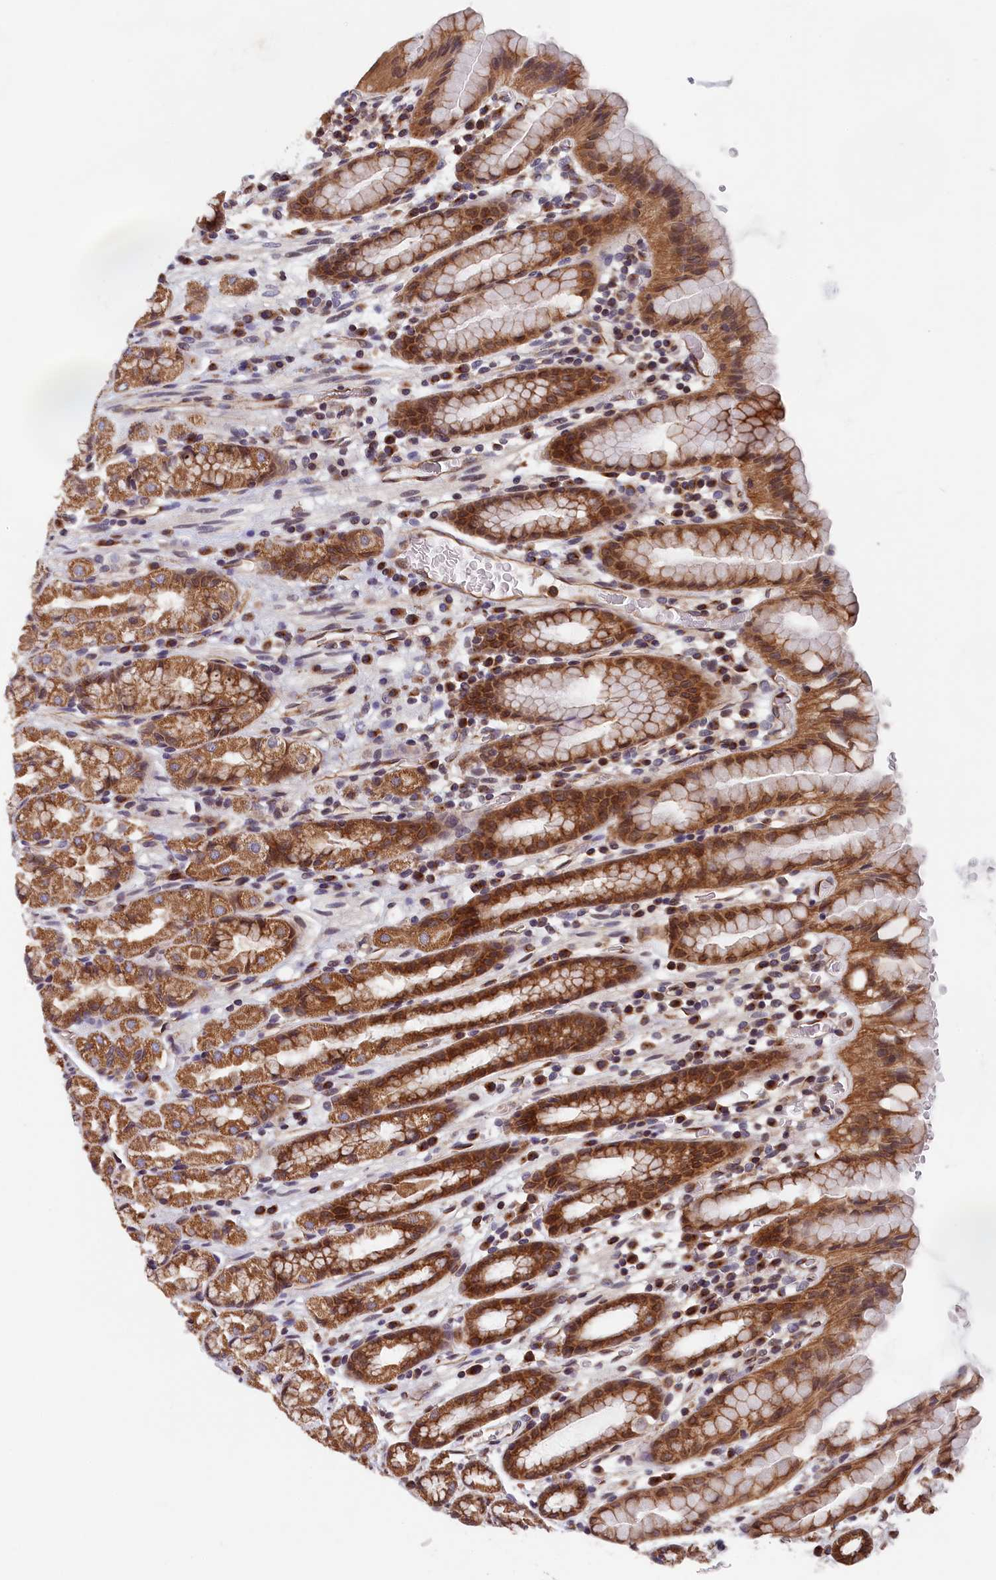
{"staining": {"intensity": "strong", "quantity": "25%-75%", "location": "cytoplasmic/membranous"}, "tissue": "stomach", "cell_type": "Glandular cells", "image_type": "normal", "snomed": [{"axis": "morphology", "description": "Normal tissue, NOS"}, {"axis": "topography", "description": "Stomach, upper"}, {"axis": "topography", "description": "Stomach, lower"}, {"axis": "topography", "description": "Small intestine"}], "caption": "Stomach stained with immunohistochemistry displays strong cytoplasmic/membranous expression in about 25%-75% of glandular cells.", "gene": "TMEM116", "patient": {"sex": "male", "age": 68}}